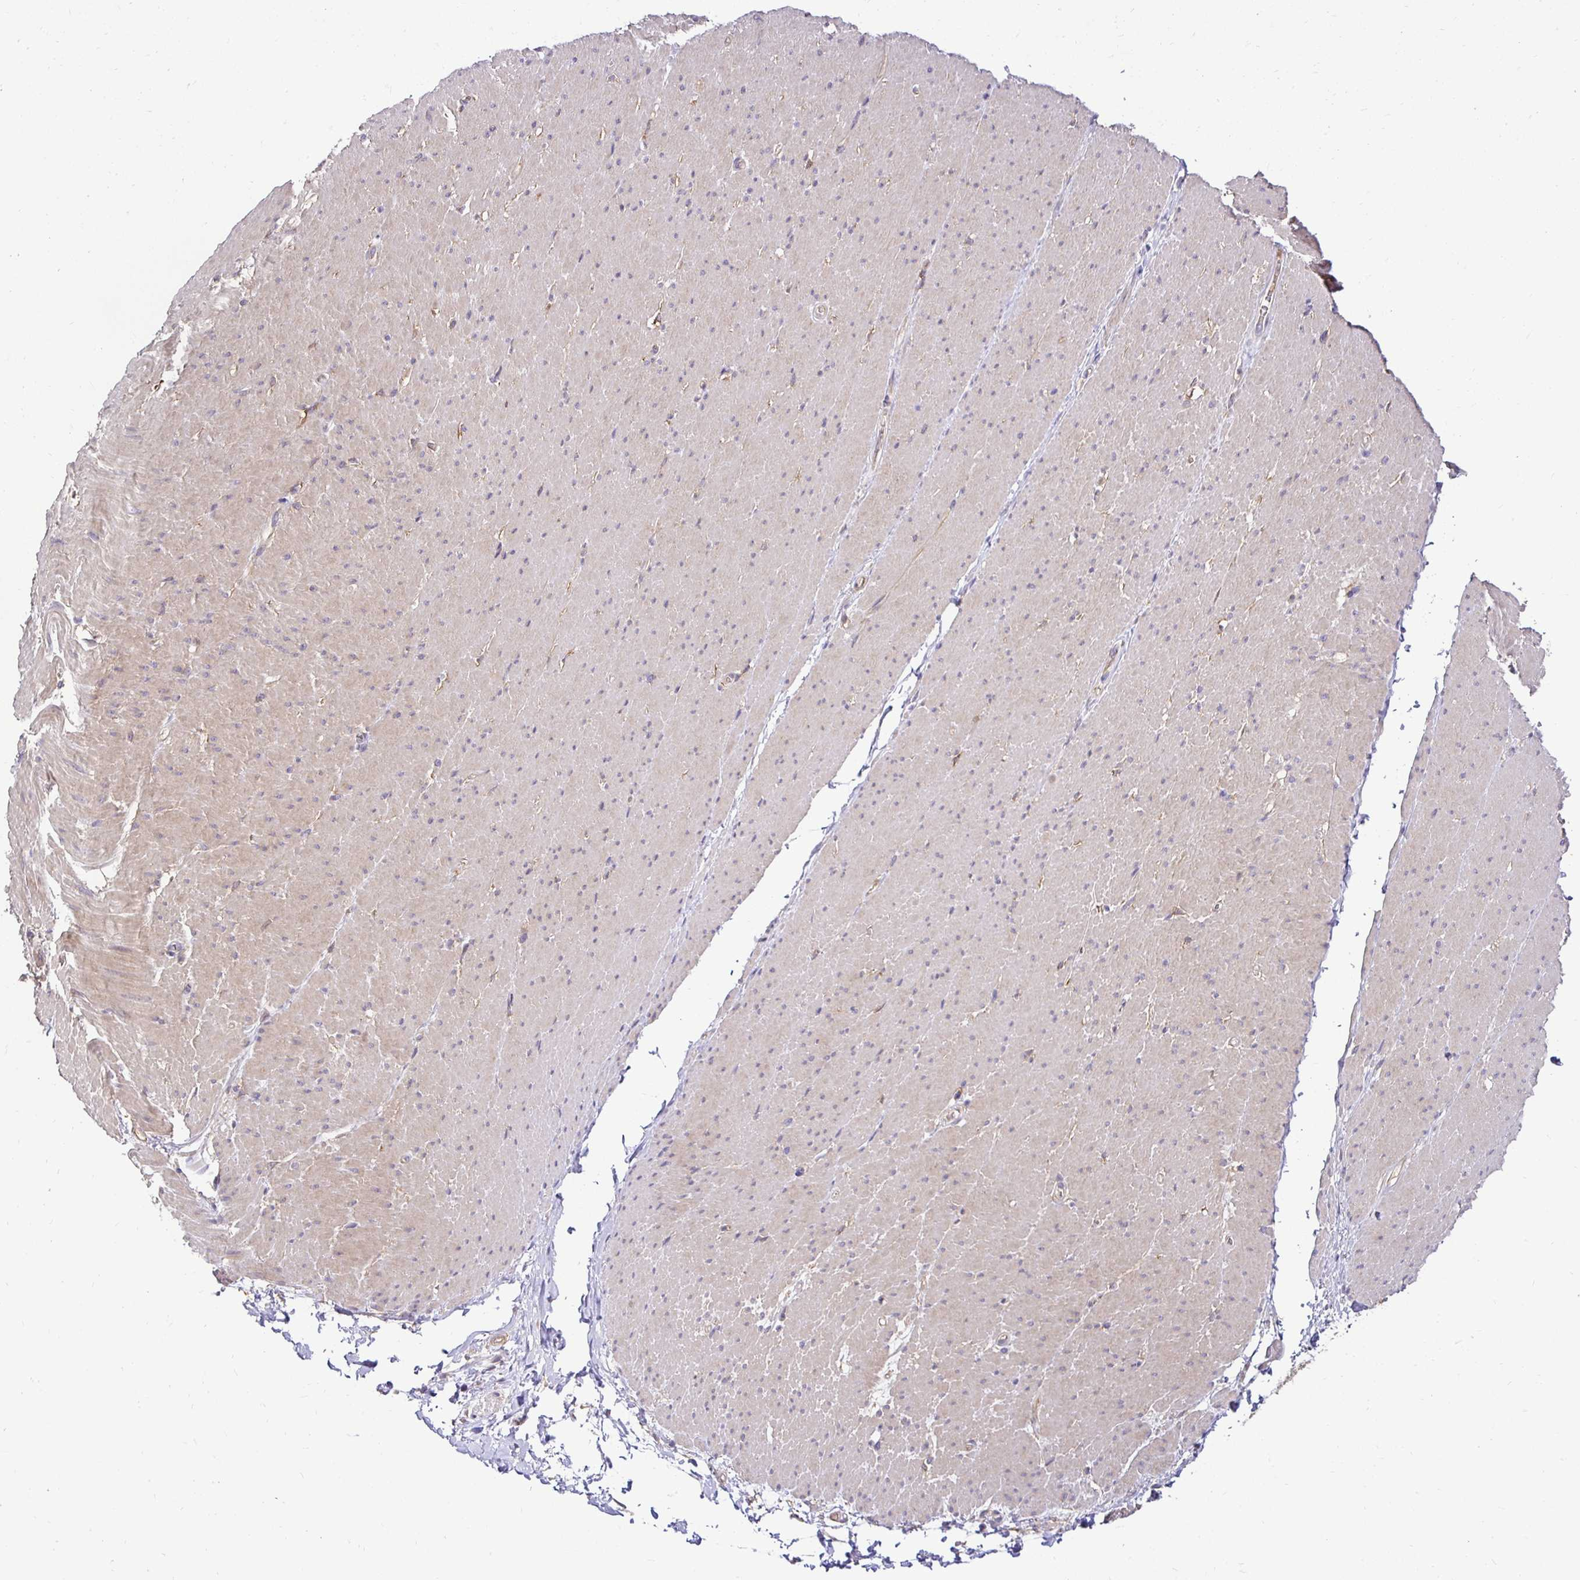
{"staining": {"intensity": "weak", "quantity": "25%-75%", "location": "cytoplasmic/membranous"}, "tissue": "smooth muscle", "cell_type": "Smooth muscle cells", "image_type": "normal", "snomed": [{"axis": "morphology", "description": "Normal tissue, NOS"}, {"axis": "topography", "description": "Smooth muscle"}, {"axis": "topography", "description": "Rectum"}], "caption": "Protein expression analysis of benign human smooth muscle reveals weak cytoplasmic/membranous expression in approximately 25%-75% of smooth muscle cells.", "gene": "SLC9A1", "patient": {"sex": "male", "age": 53}}